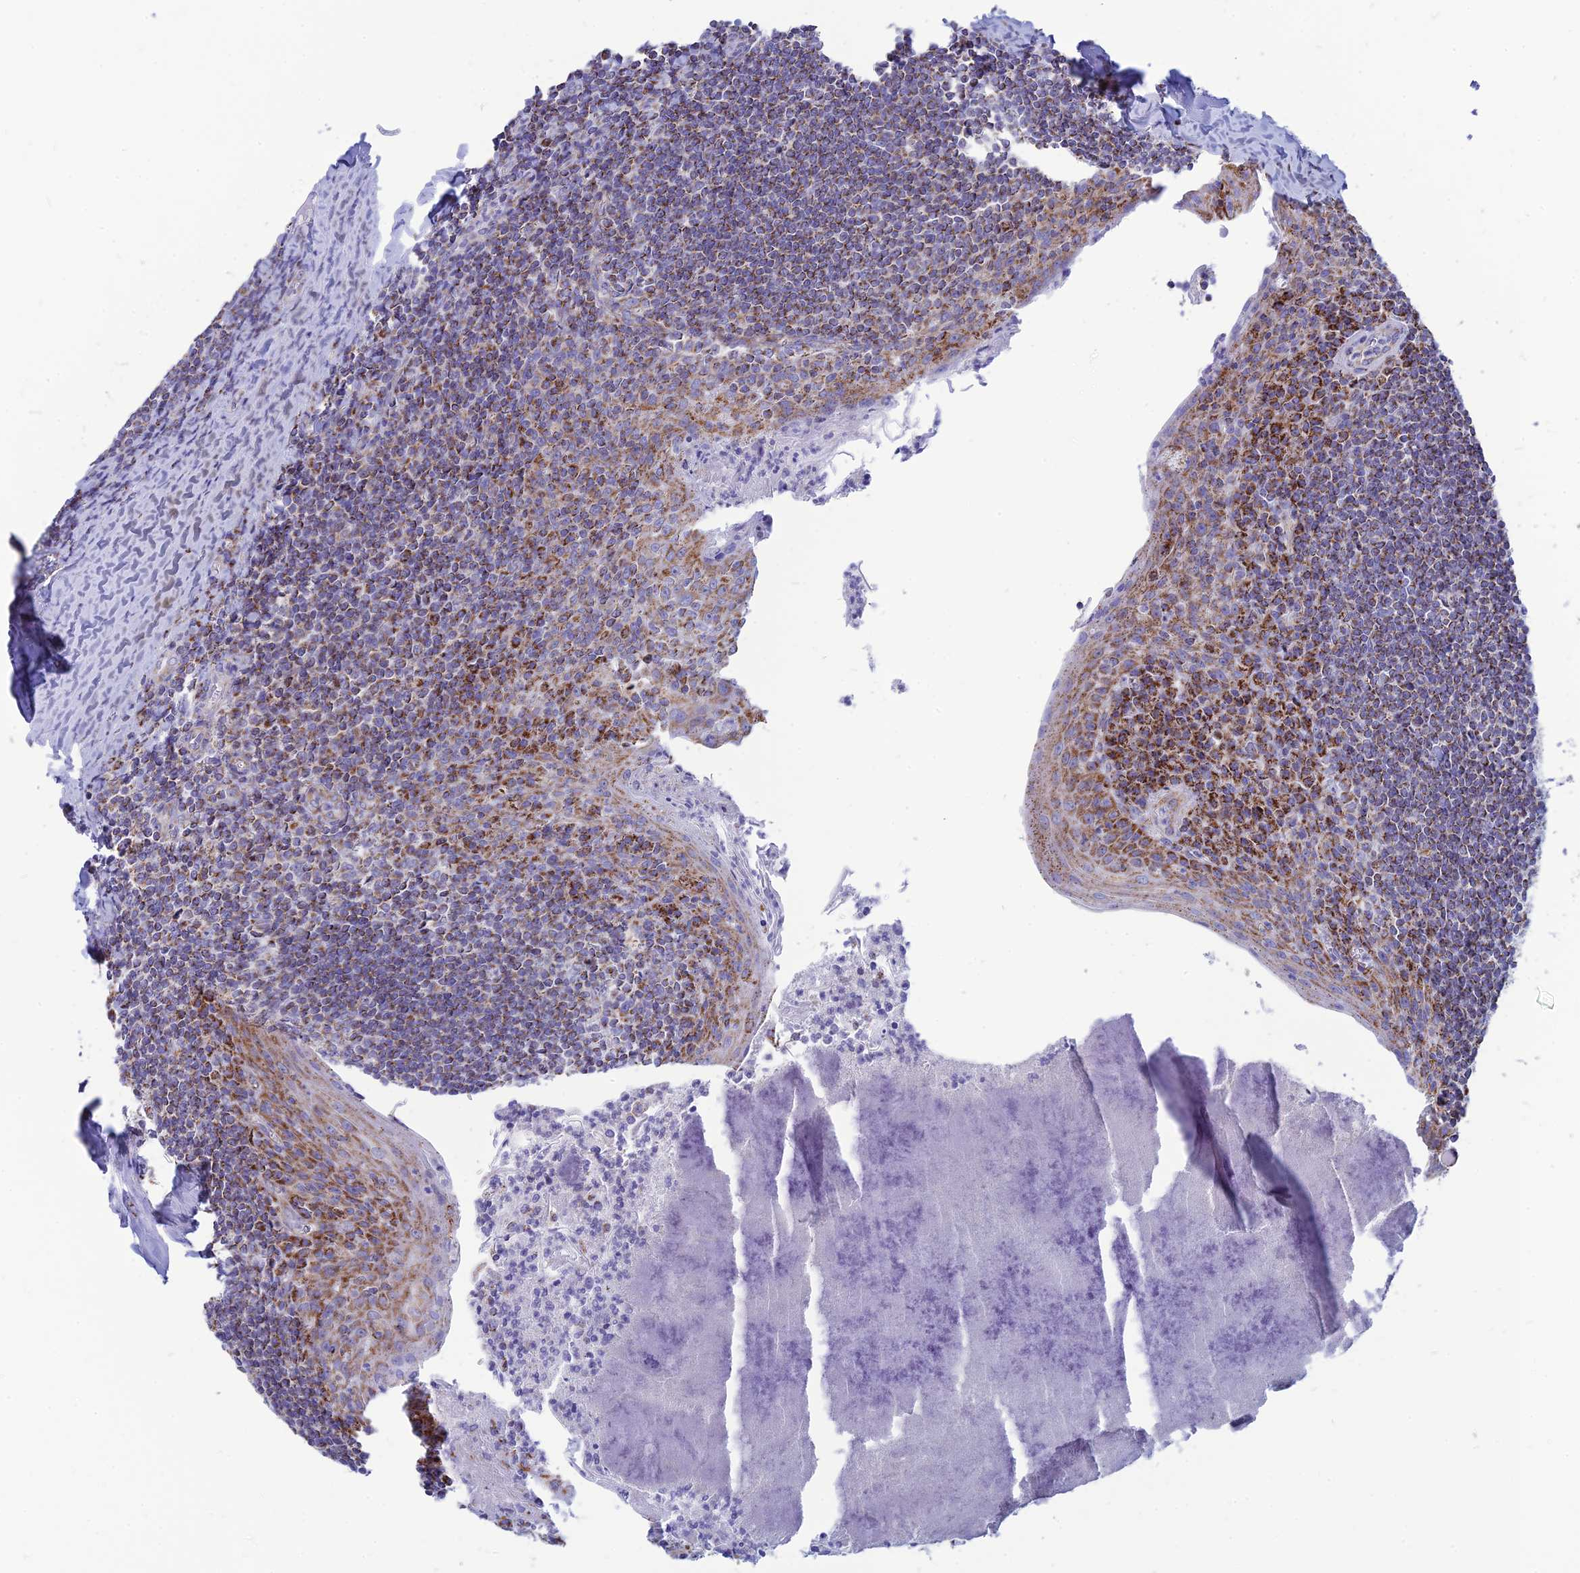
{"staining": {"intensity": "moderate", "quantity": "25%-75%", "location": "cytoplasmic/membranous"}, "tissue": "tonsil", "cell_type": "Germinal center cells", "image_type": "normal", "snomed": [{"axis": "morphology", "description": "Normal tissue, NOS"}, {"axis": "topography", "description": "Tonsil"}], "caption": "IHC micrograph of unremarkable tonsil: human tonsil stained using IHC demonstrates medium levels of moderate protein expression localized specifically in the cytoplasmic/membranous of germinal center cells, appearing as a cytoplasmic/membranous brown color.", "gene": "PACC1", "patient": {"sex": "male", "age": 27}}